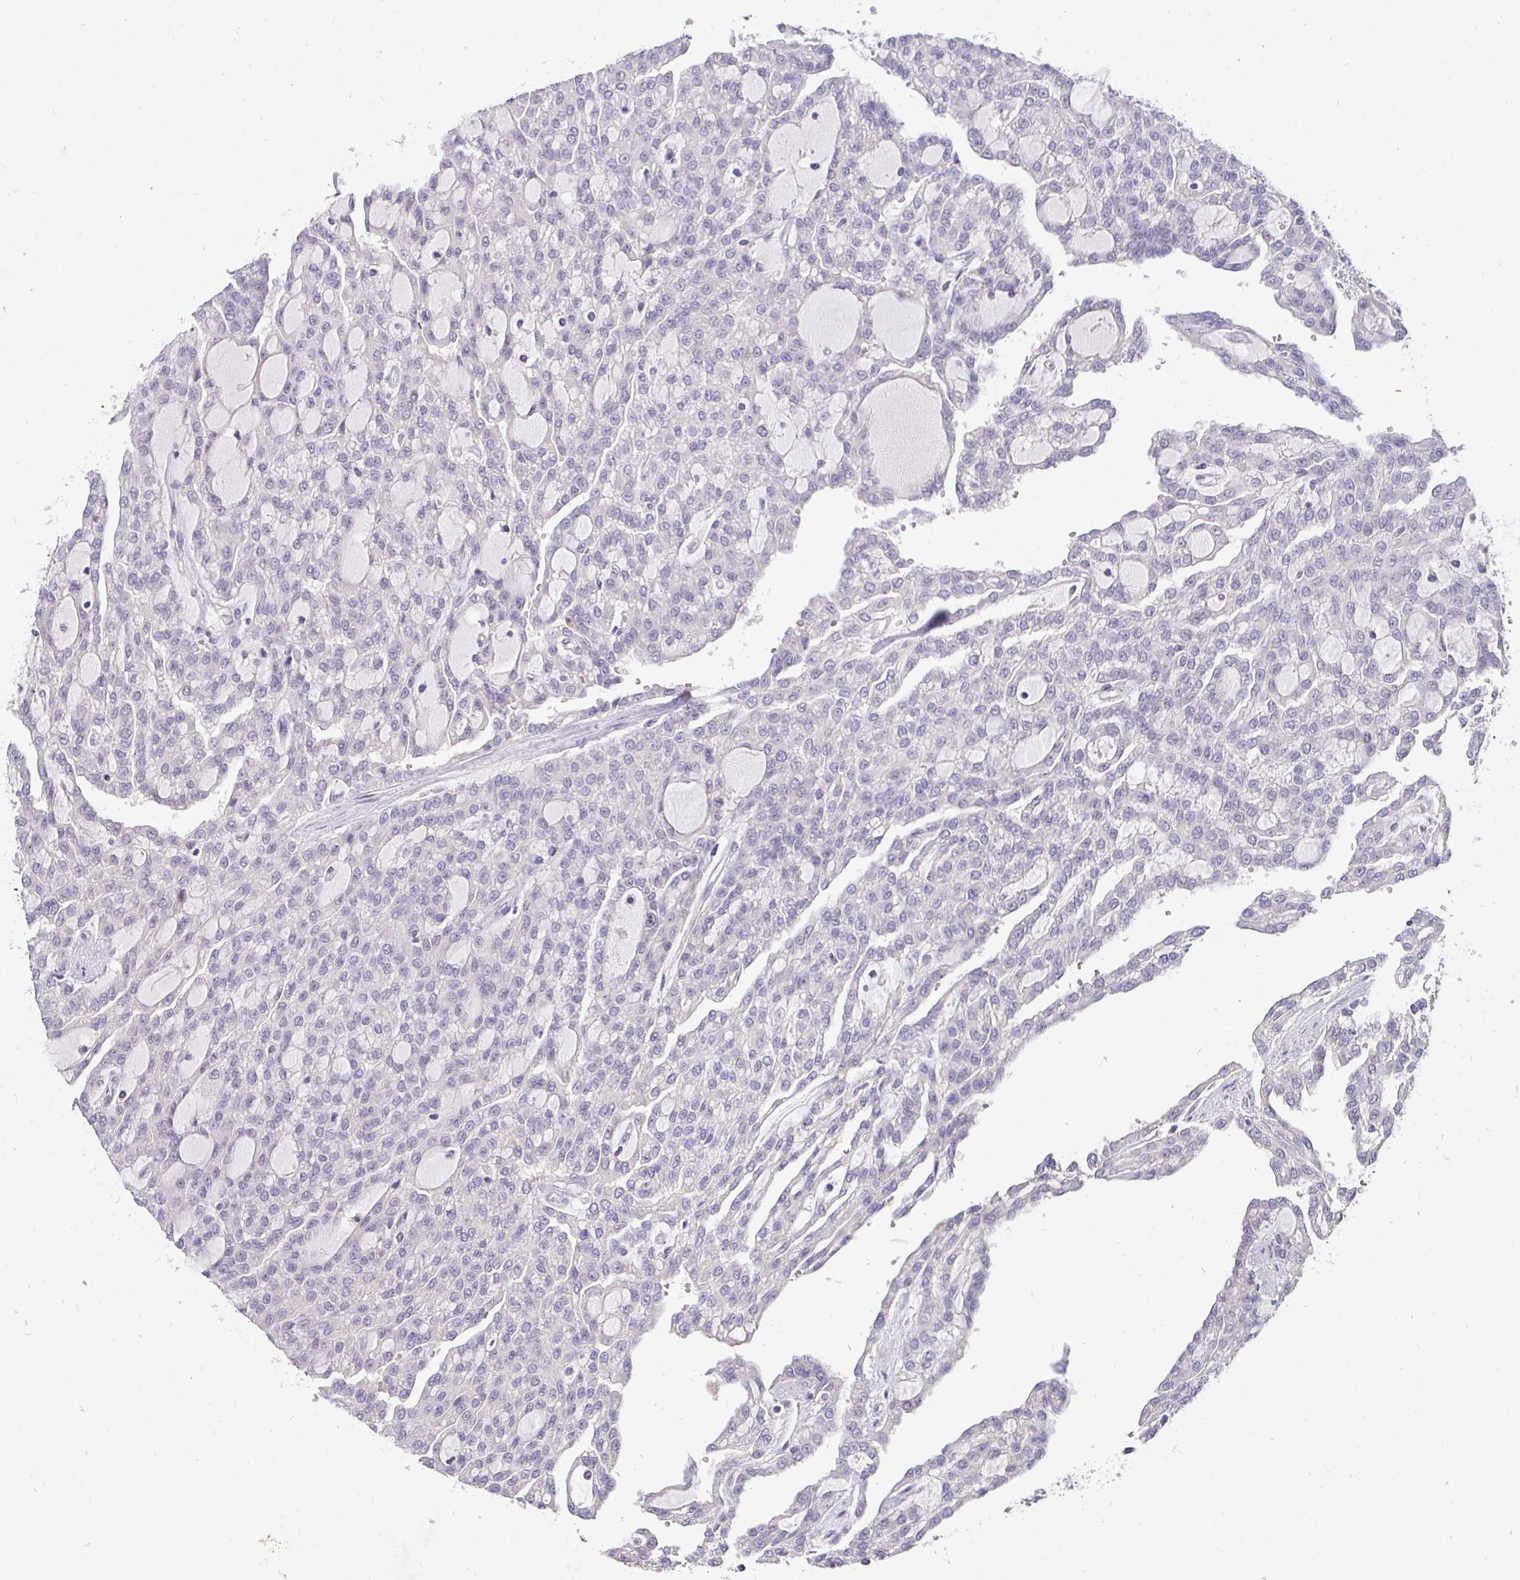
{"staining": {"intensity": "negative", "quantity": "none", "location": "none"}, "tissue": "renal cancer", "cell_type": "Tumor cells", "image_type": "cancer", "snomed": [{"axis": "morphology", "description": "Adenocarcinoma, NOS"}, {"axis": "topography", "description": "Kidney"}], "caption": "The micrograph exhibits no staining of tumor cells in renal adenocarcinoma.", "gene": "C19orf54", "patient": {"sex": "male", "age": 63}}